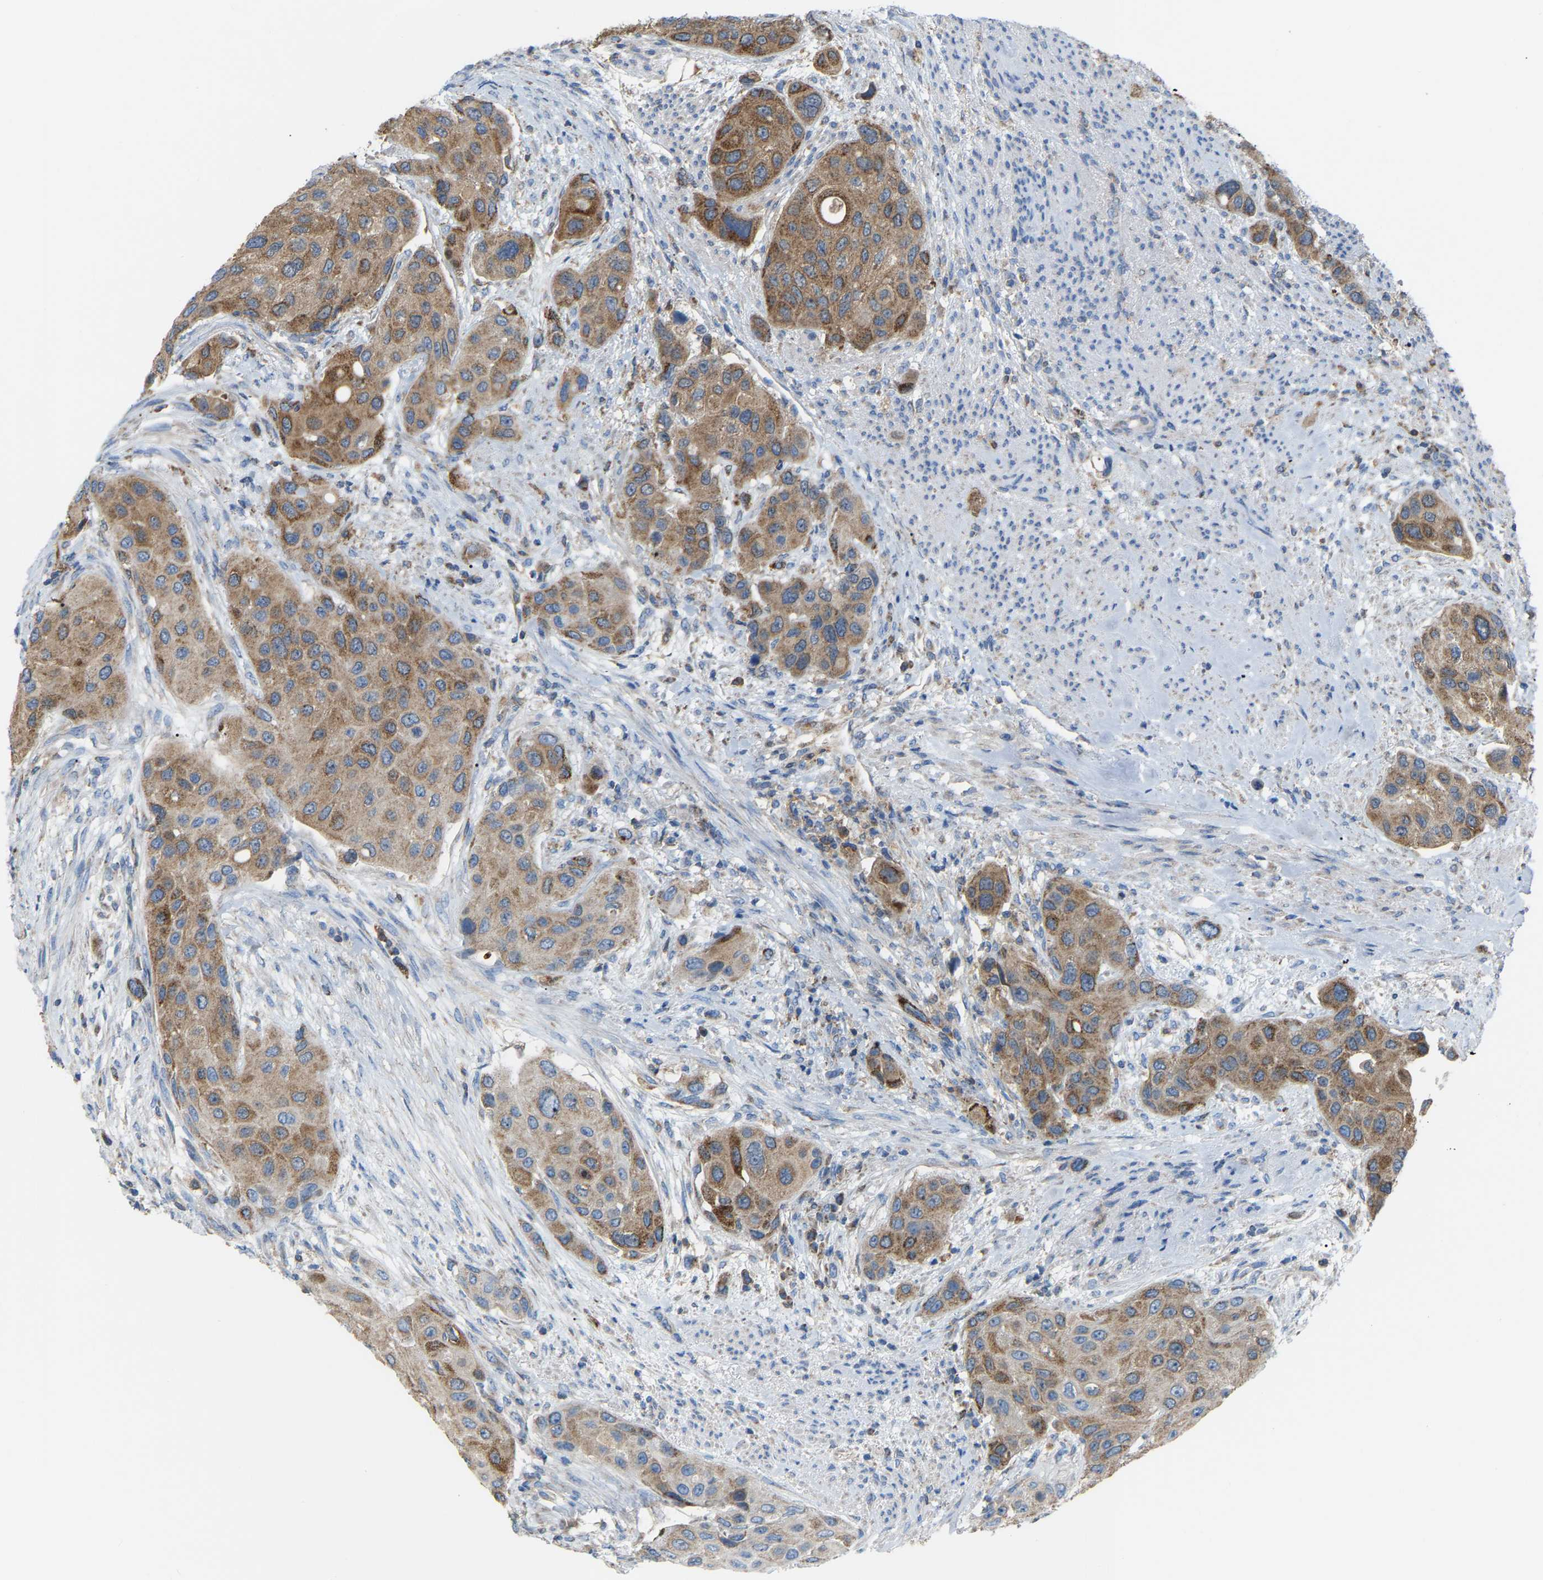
{"staining": {"intensity": "moderate", "quantity": ">75%", "location": "cytoplasmic/membranous"}, "tissue": "urothelial cancer", "cell_type": "Tumor cells", "image_type": "cancer", "snomed": [{"axis": "morphology", "description": "Urothelial carcinoma, High grade"}, {"axis": "topography", "description": "Urinary bladder"}], "caption": "Tumor cells show medium levels of moderate cytoplasmic/membranous staining in about >75% of cells in high-grade urothelial carcinoma.", "gene": "CROT", "patient": {"sex": "female", "age": 56}}